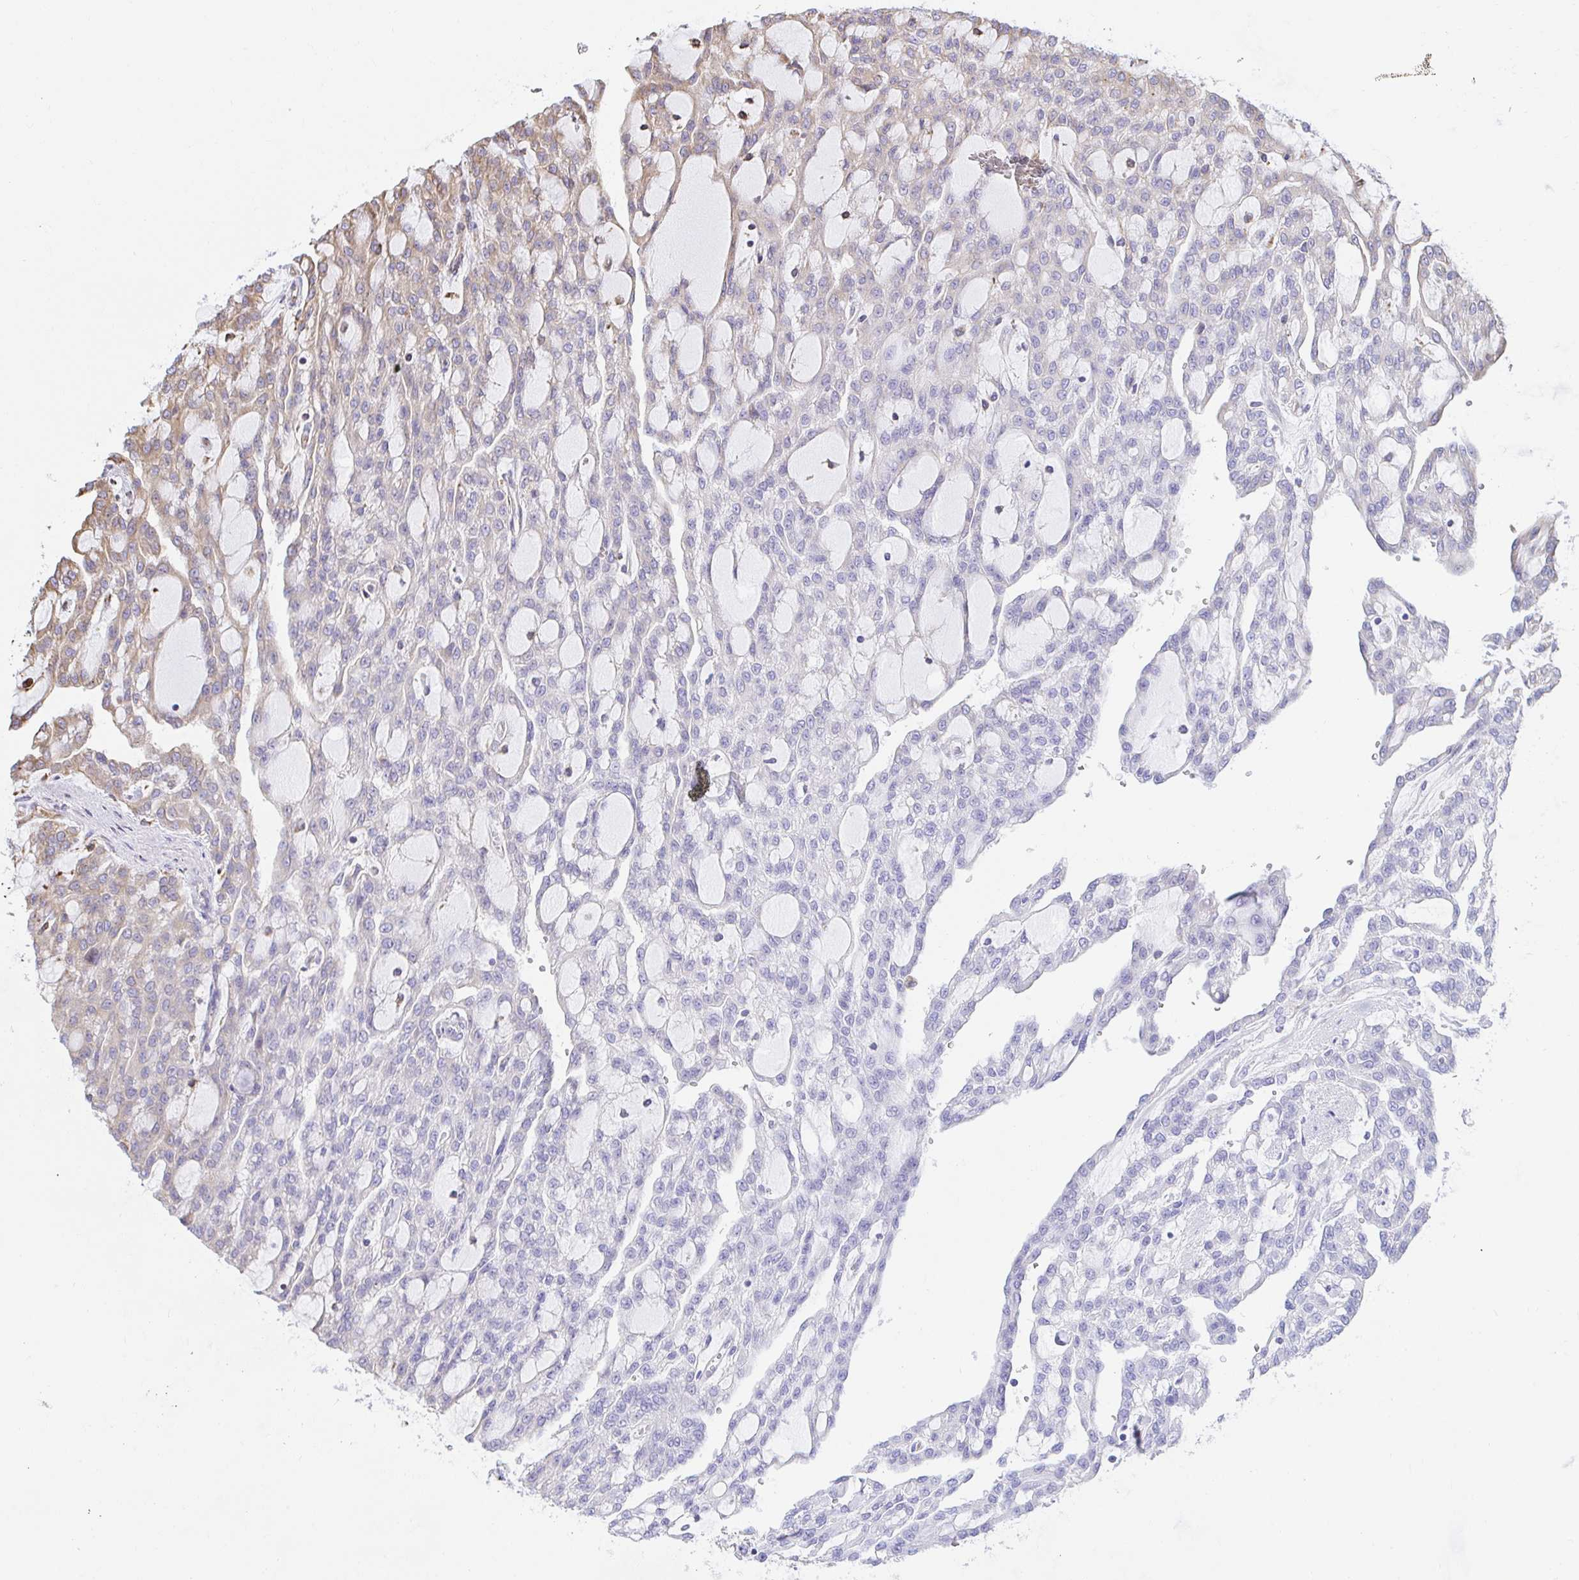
{"staining": {"intensity": "weak", "quantity": "<25%", "location": "cytoplasmic/membranous"}, "tissue": "renal cancer", "cell_type": "Tumor cells", "image_type": "cancer", "snomed": [{"axis": "morphology", "description": "Adenocarcinoma, NOS"}, {"axis": "topography", "description": "Kidney"}], "caption": "This image is of renal cancer (adenocarcinoma) stained with immunohistochemistry (IHC) to label a protein in brown with the nuclei are counter-stained blue. There is no expression in tumor cells.", "gene": "CLGN", "patient": {"sex": "male", "age": 63}}